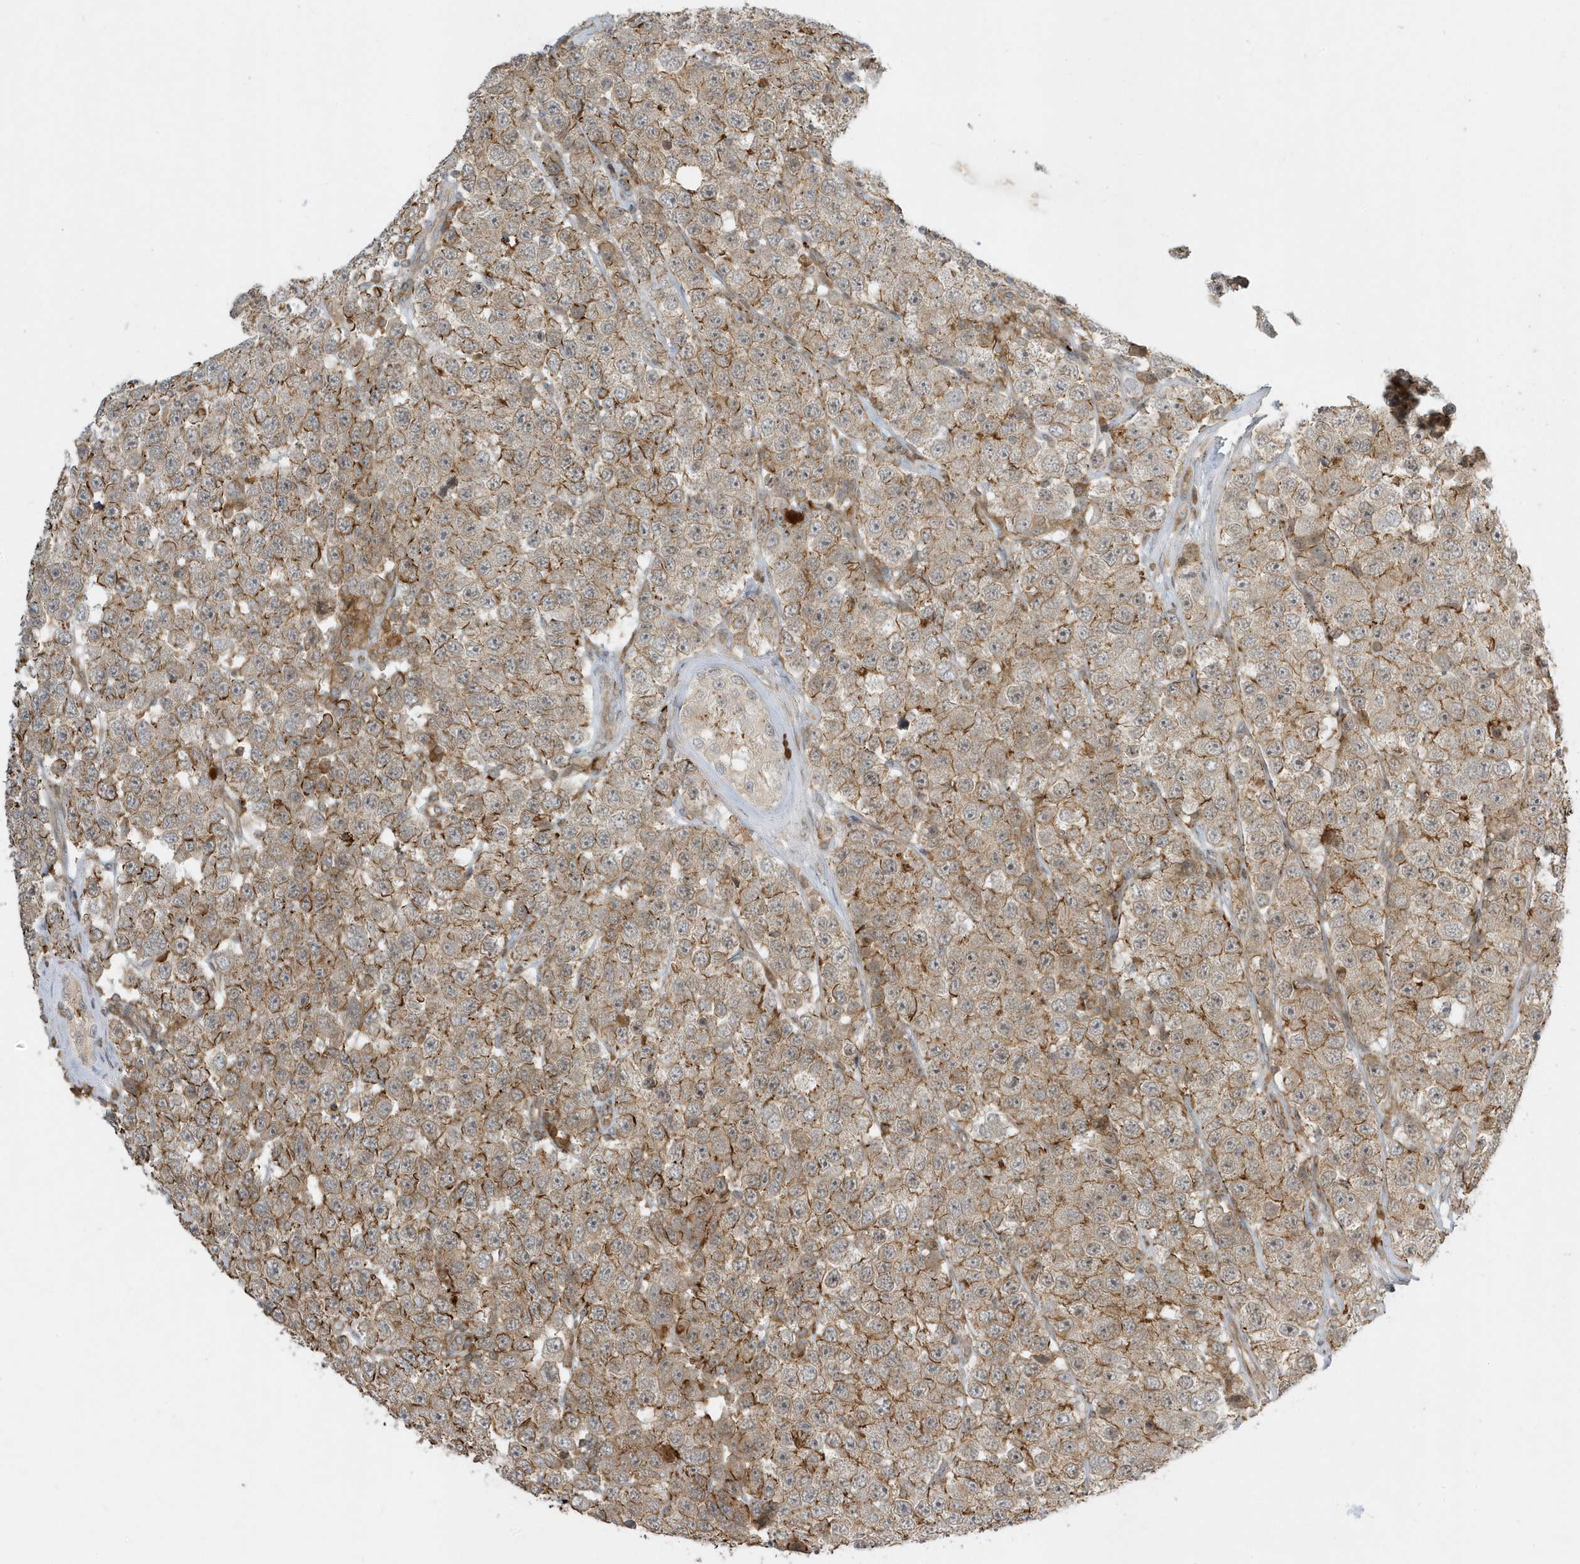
{"staining": {"intensity": "moderate", "quantity": ">75%", "location": "cytoplasmic/membranous"}, "tissue": "testis cancer", "cell_type": "Tumor cells", "image_type": "cancer", "snomed": [{"axis": "morphology", "description": "Seminoma, NOS"}, {"axis": "topography", "description": "Testis"}], "caption": "Testis seminoma stained with immunohistochemistry (IHC) demonstrates moderate cytoplasmic/membranous staining in approximately >75% of tumor cells.", "gene": "ZBTB8A", "patient": {"sex": "male", "age": 28}}